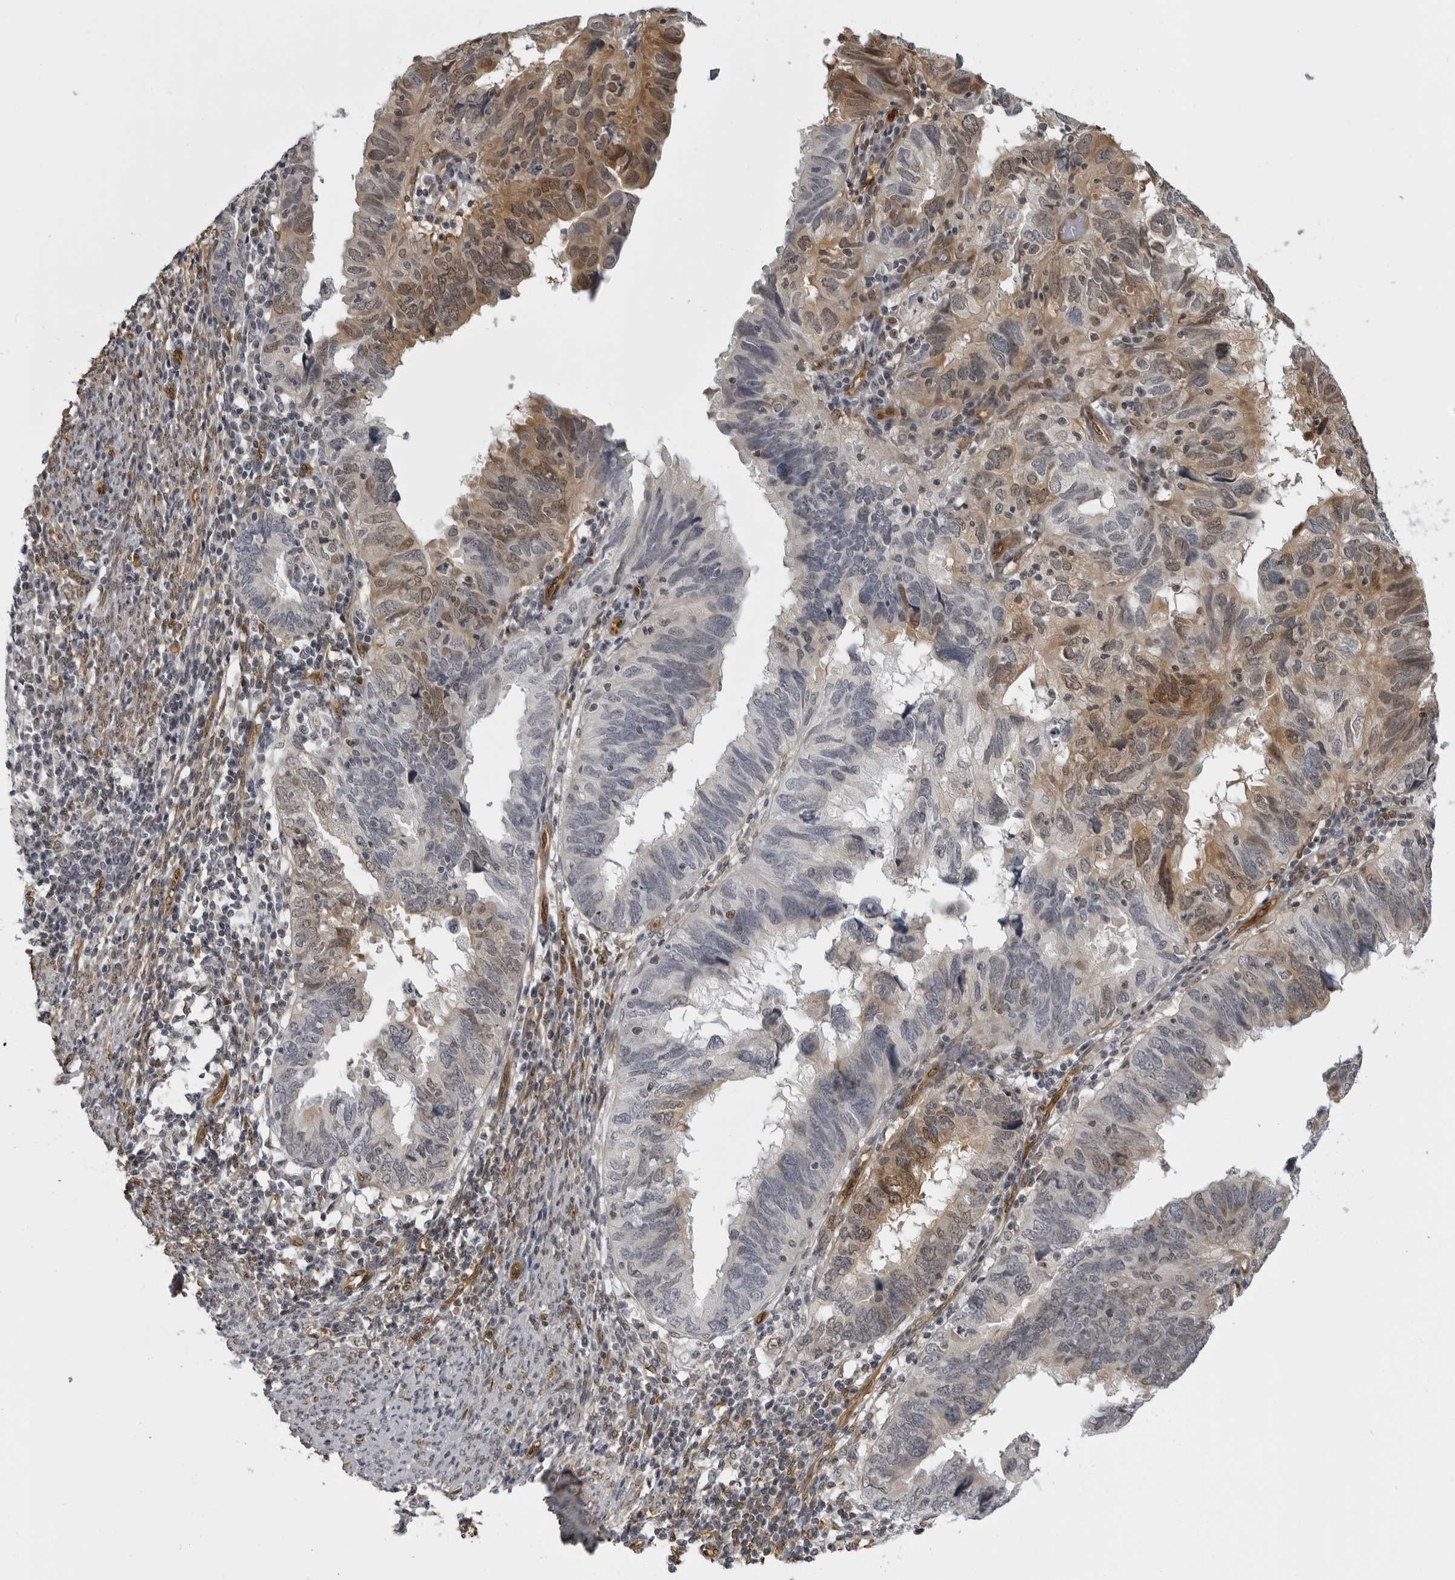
{"staining": {"intensity": "moderate", "quantity": "25%-75%", "location": "cytoplasmic/membranous,nuclear"}, "tissue": "endometrial cancer", "cell_type": "Tumor cells", "image_type": "cancer", "snomed": [{"axis": "morphology", "description": "Adenocarcinoma, NOS"}, {"axis": "topography", "description": "Uterus"}], "caption": "High-magnification brightfield microscopy of adenocarcinoma (endometrial) stained with DAB (brown) and counterstained with hematoxylin (blue). tumor cells exhibit moderate cytoplasmic/membranous and nuclear staining is appreciated in approximately25%-75% of cells.", "gene": "MAPK12", "patient": {"sex": "female", "age": 77}}